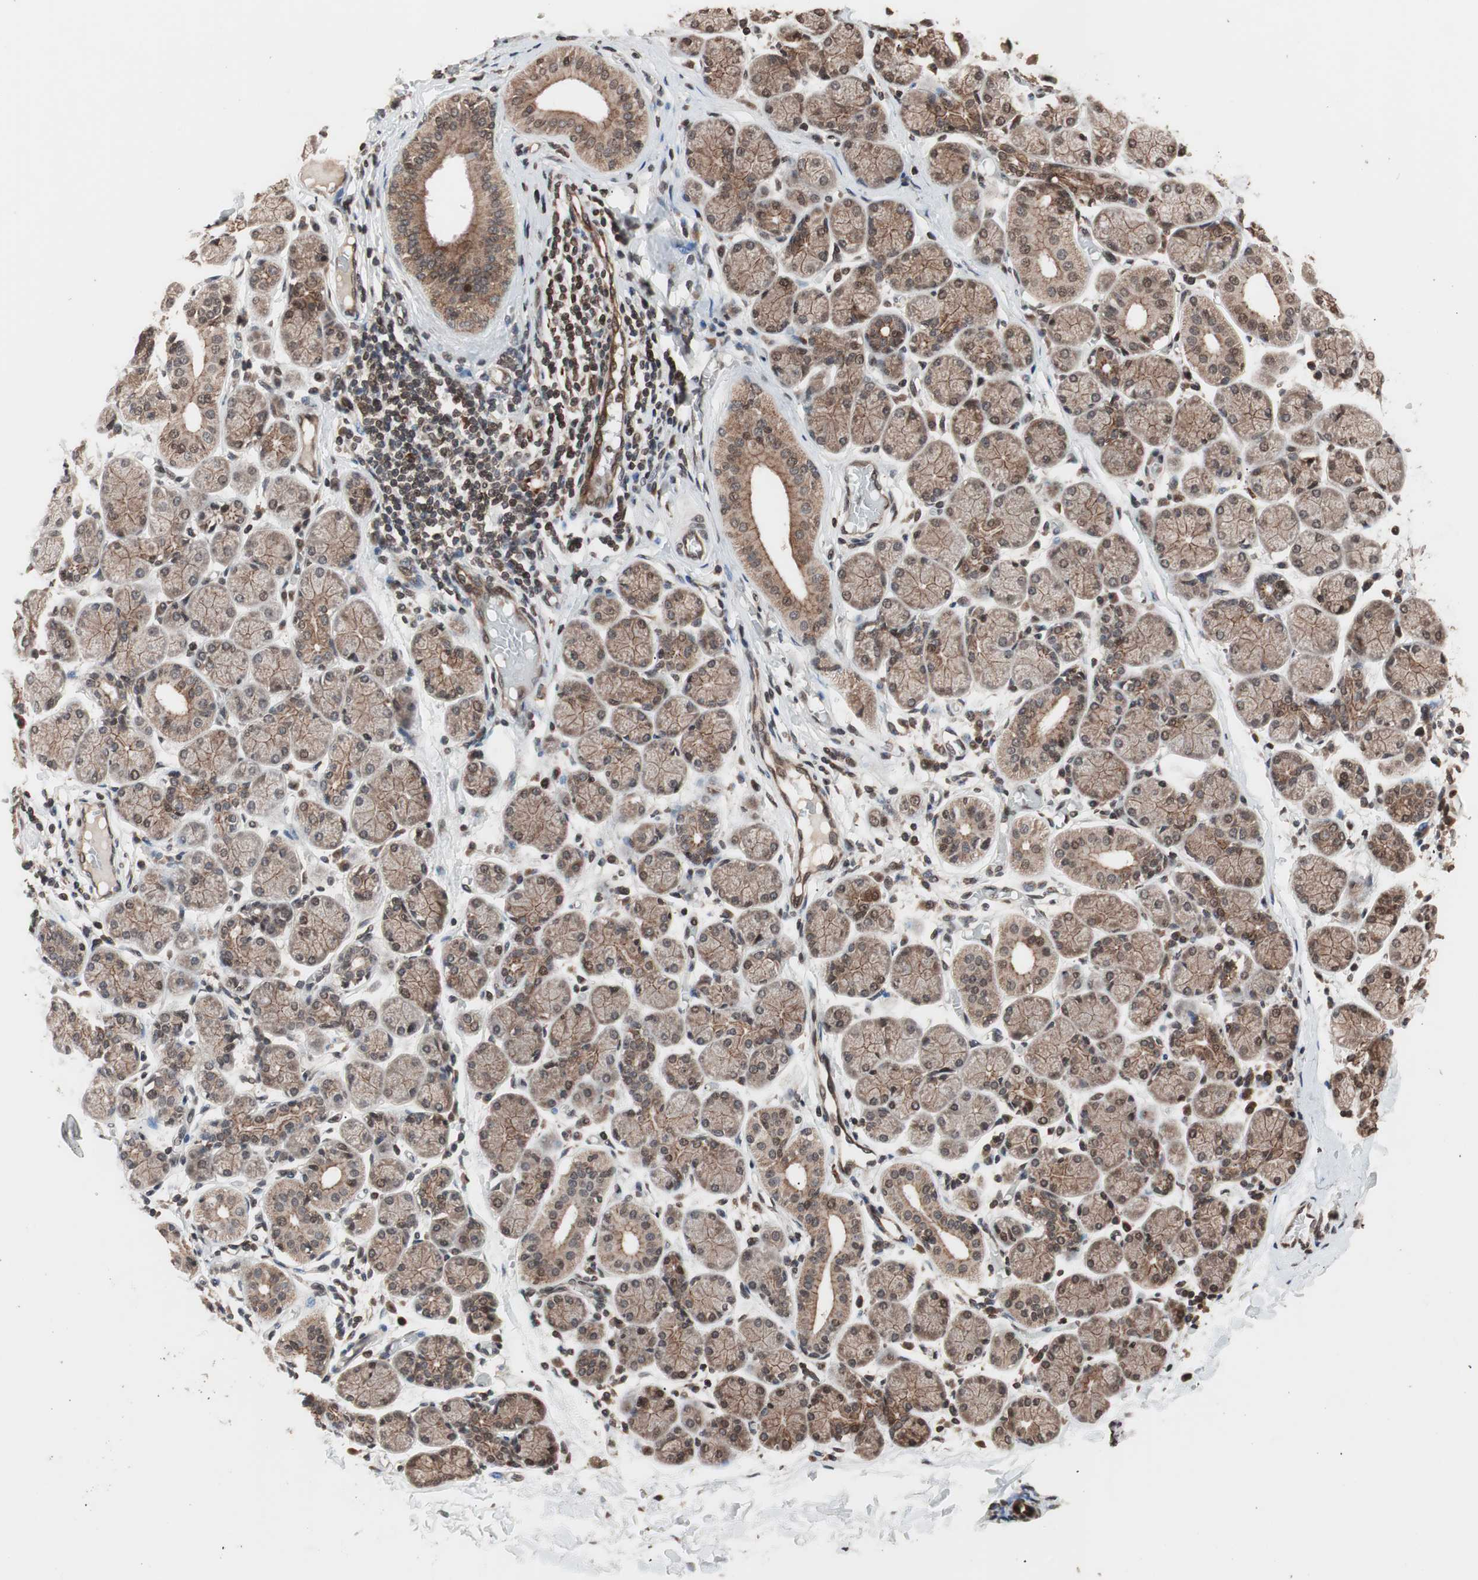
{"staining": {"intensity": "moderate", "quantity": ">75%", "location": "cytoplasmic/membranous"}, "tissue": "salivary gland", "cell_type": "Glandular cells", "image_type": "normal", "snomed": [{"axis": "morphology", "description": "Normal tissue, NOS"}, {"axis": "topography", "description": "Salivary gland"}], "caption": "Moderate cytoplasmic/membranous staining is identified in about >75% of glandular cells in unremarkable salivary gland.", "gene": "ZFC3H1", "patient": {"sex": "female", "age": 24}}